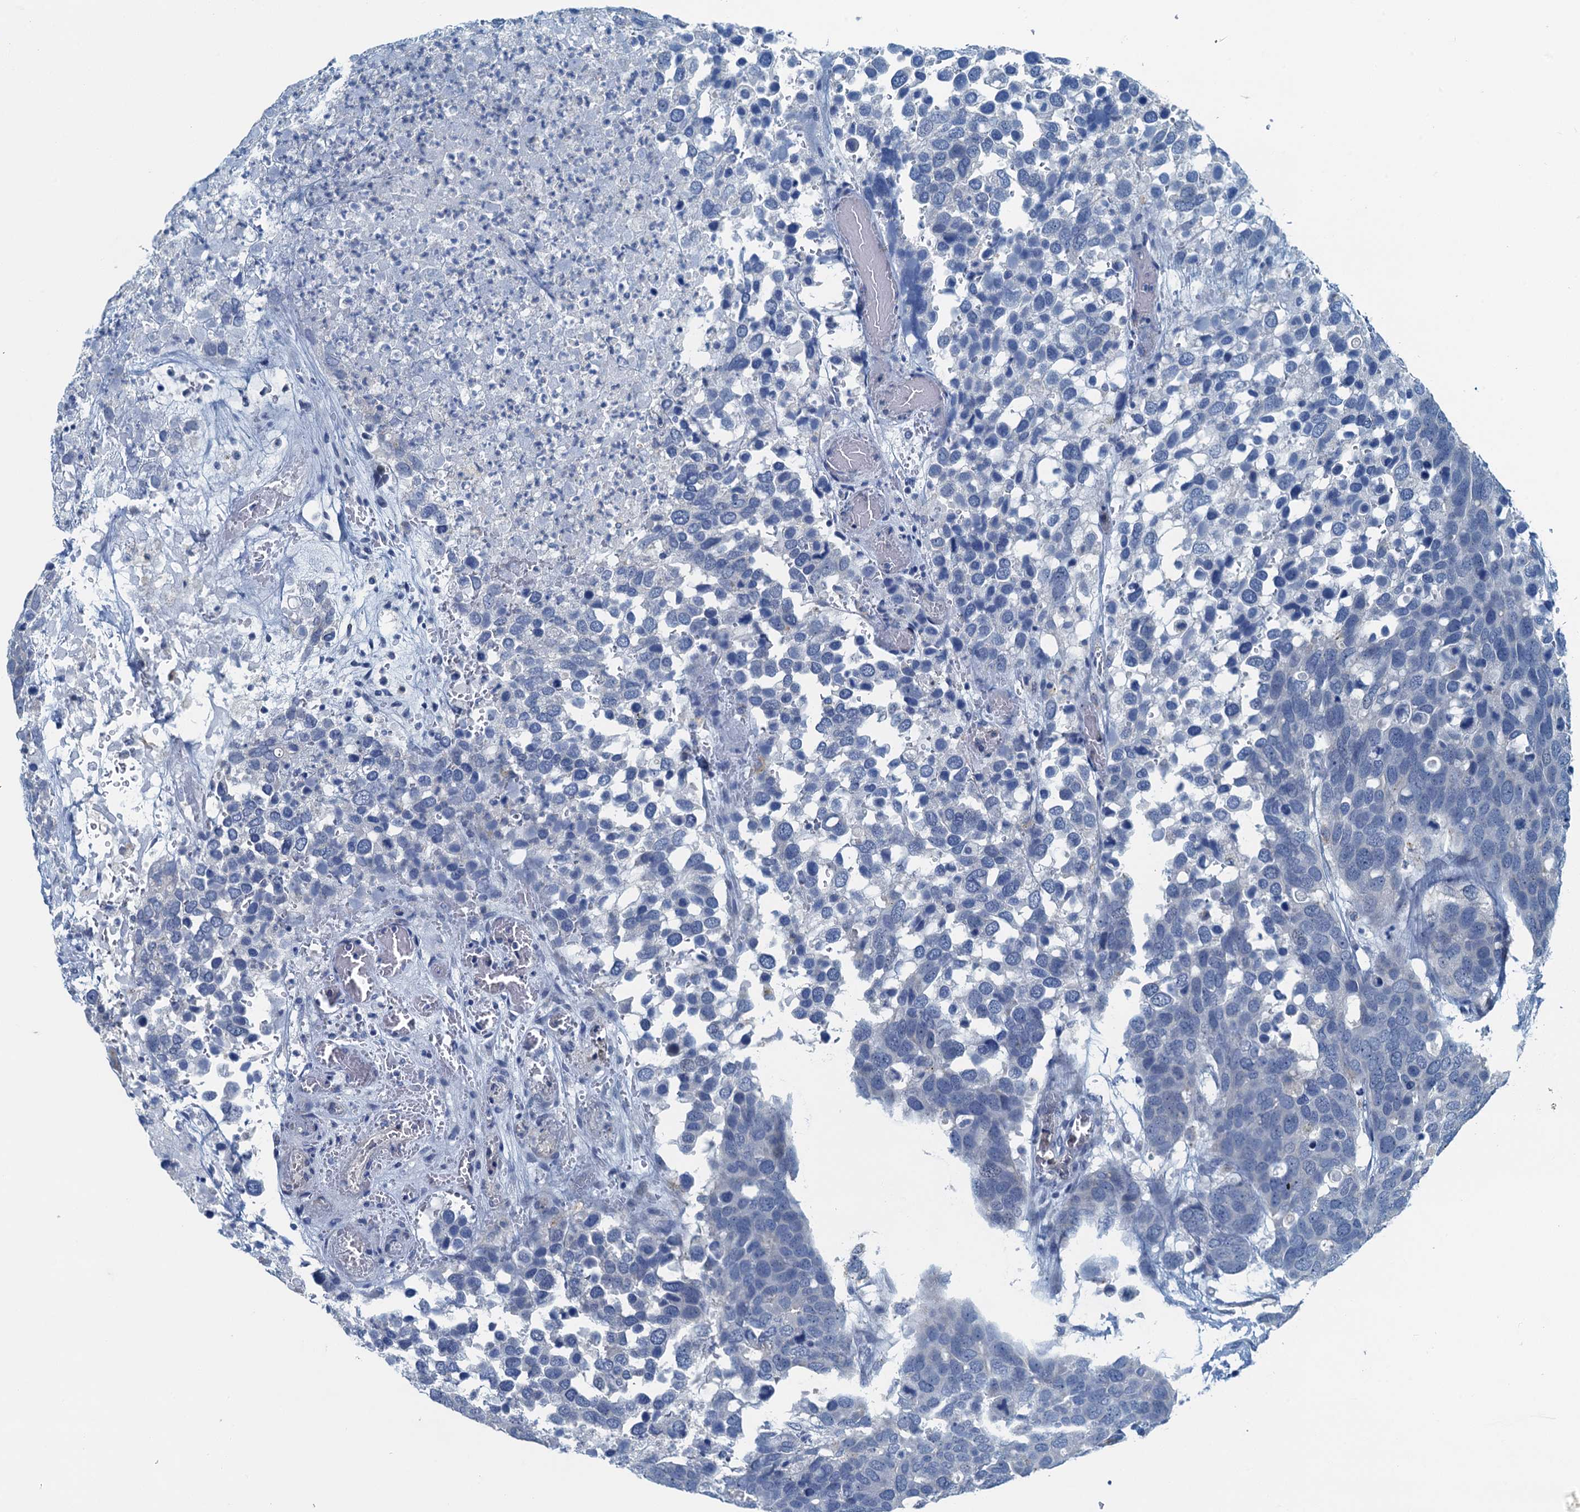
{"staining": {"intensity": "negative", "quantity": "none", "location": "none"}, "tissue": "breast cancer", "cell_type": "Tumor cells", "image_type": "cancer", "snomed": [{"axis": "morphology", "description": "Duct carcinoma"}, {"axis": "topography", "description": "Breast"}], "caption": "There is no significant staining in tumor cells of intraductal carcinoma (breast).", "gene": "GFOD2", "patient": {"sex": "female", "age": 83}}